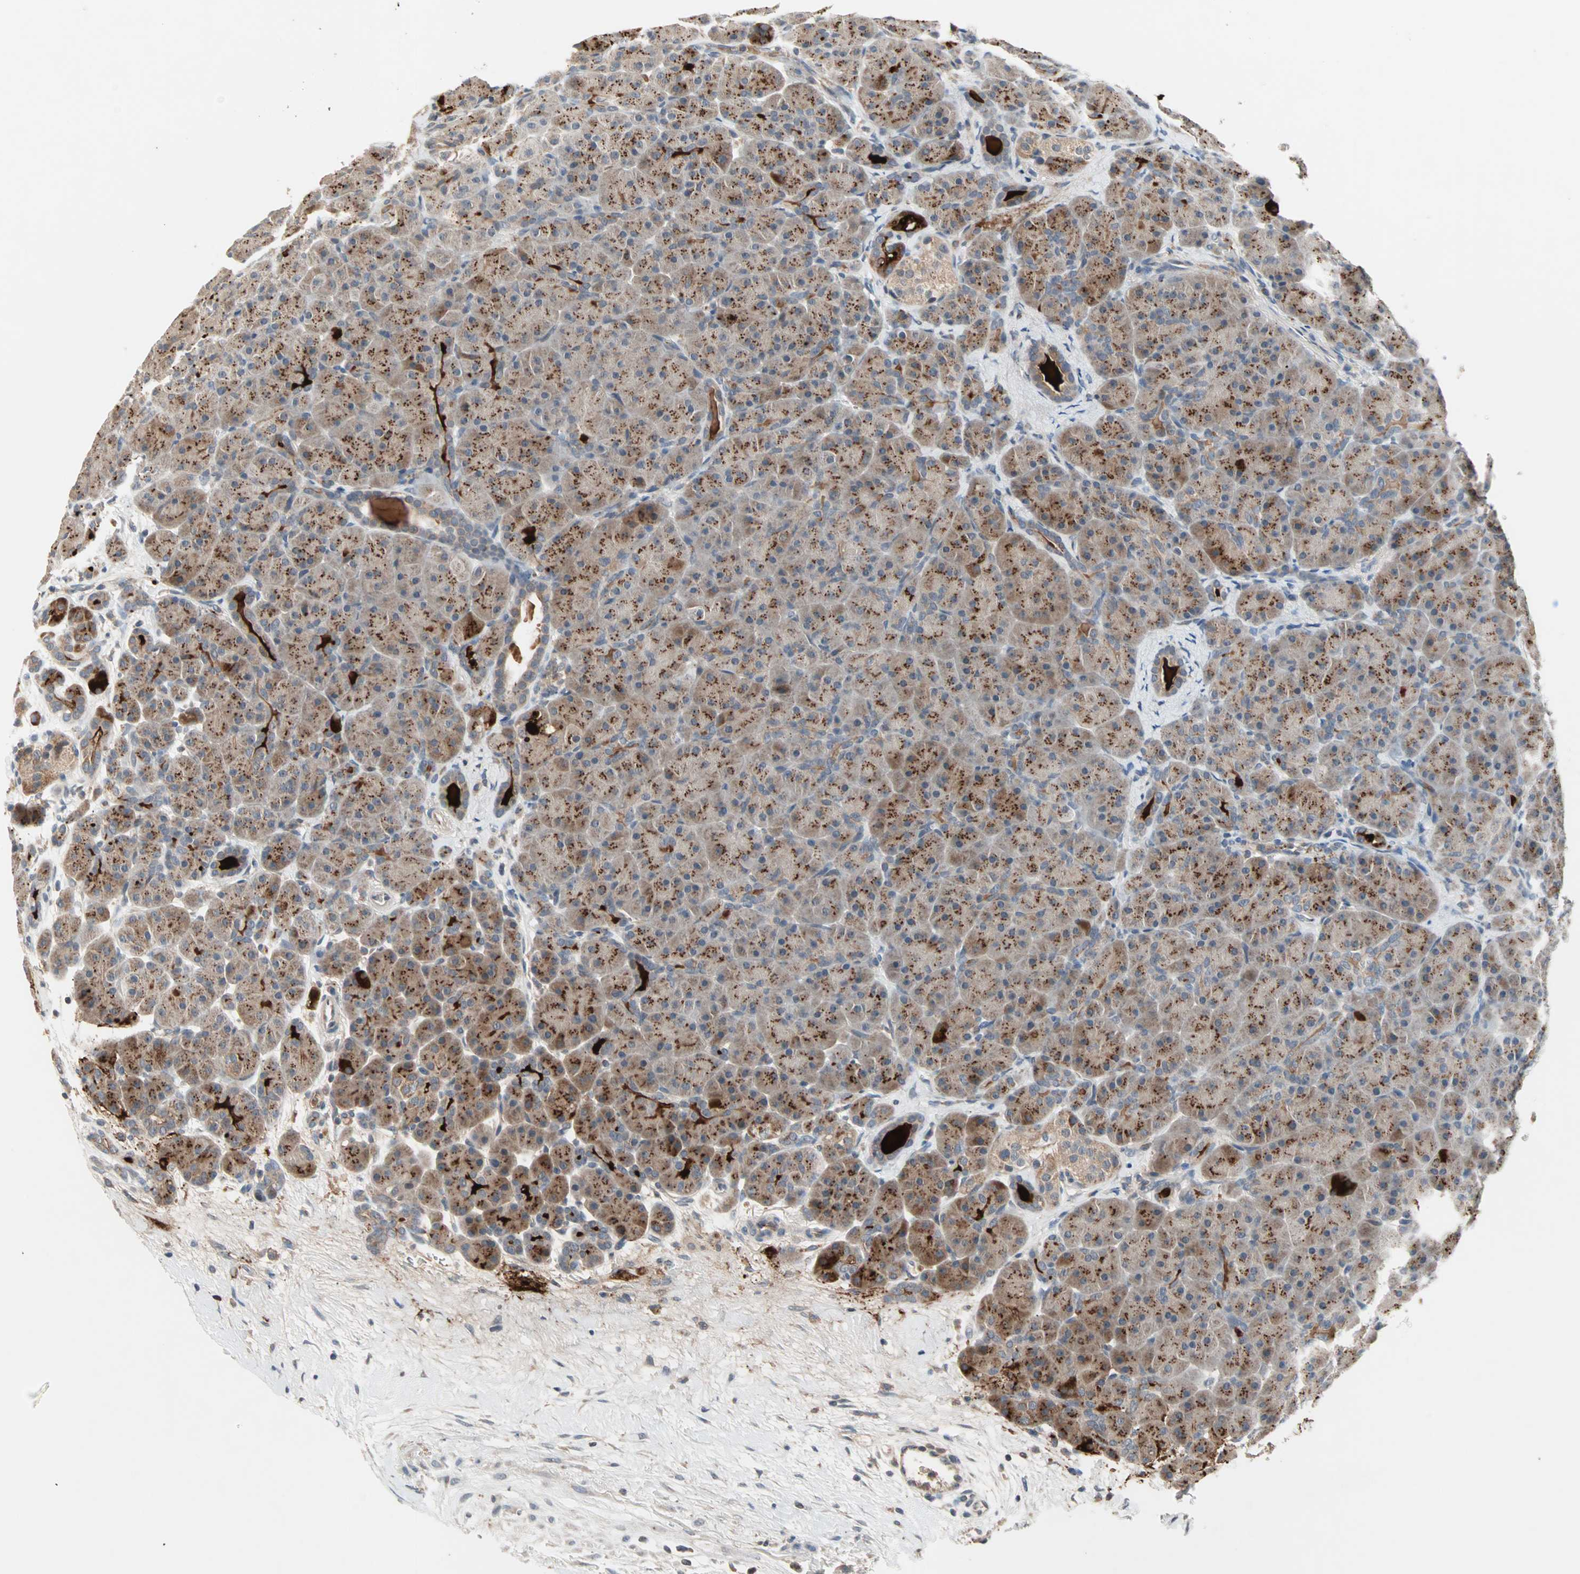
{"staining": {"intensity": "strong", "quantity": ">75%", "location": "cytoplasmic/membranous"}, "tissue": "pancreas", "cell_type": "Exocrine glandular cells", "image_type": "normal", "snomed": [{"axis": "morphology", "description": "Normal tissue, NOS"}, {"axis": "topography", "description": "Pancreas"}], "caption": "Protein expression analysis of benign human pancreas reveals strong cytoplasmic/membranous staining in approximately >75% of exocrine glandular cells. The staining is performed using DAB brown chromogen to label protein expression. The nuclei are counter-stained blue using hematoxylin.", "gene": "PROS1", "patient": {"sex": "male", "age": 66}}